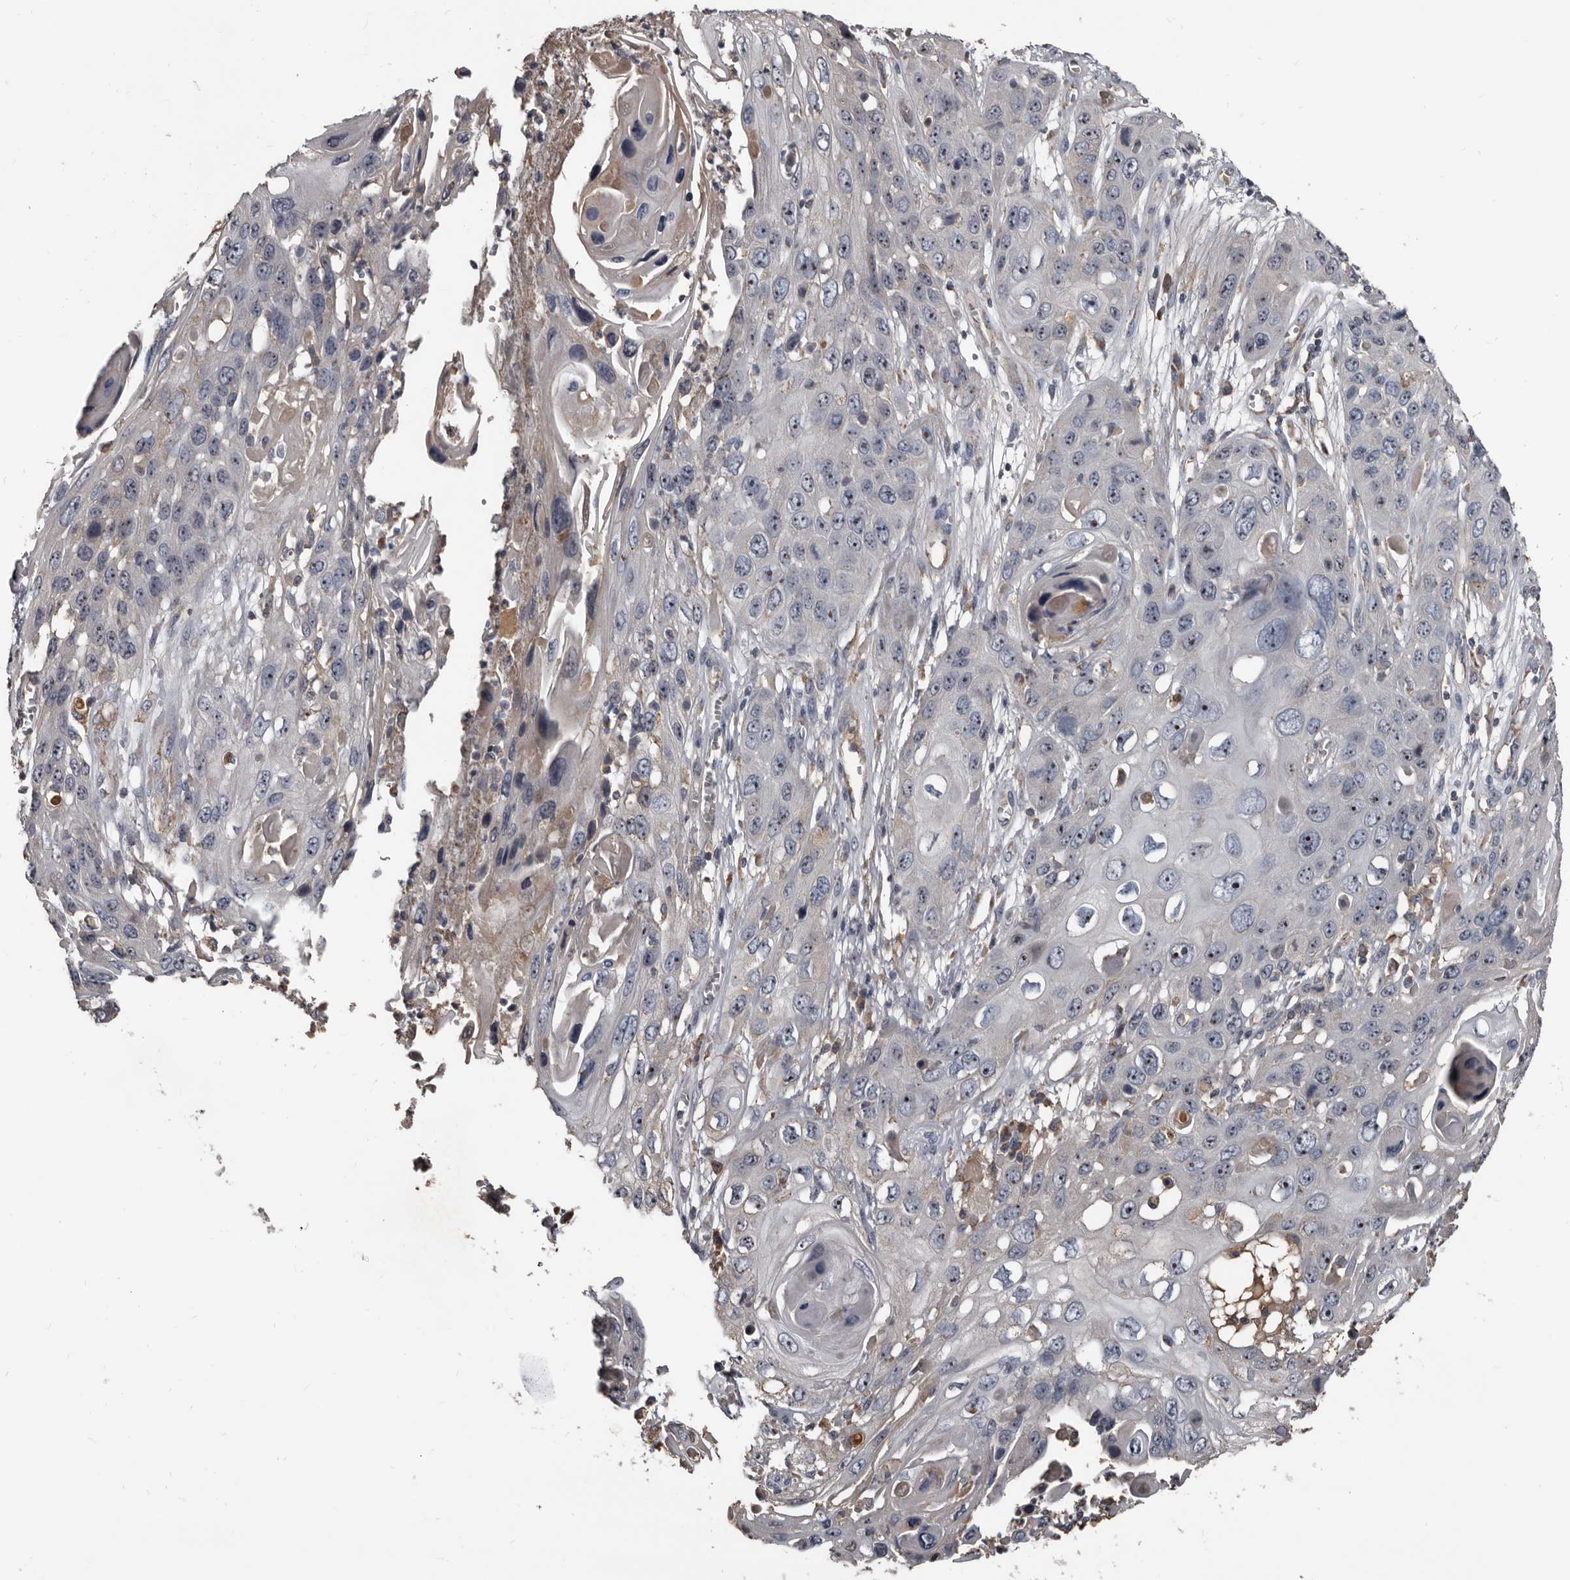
{"staining": {"intensity": "negative", "quantity": "none", "location": "none"}, "tissue": "skin cancer", "cell_type": "Tumor cells", "image_type": "cancer", "snomed": [{"axis": "morphology", "description": "Squamous cell carcinoma, NOS"}, {"axis": "topography", "description": "Skin"}], "caption": "DAB immunohistochemical staining of human squamous cell carcinoma (skin) displays no significant expression in tumor cells.", "gene": "GREB1", "patient": {"sex": "male", "age": 55}}